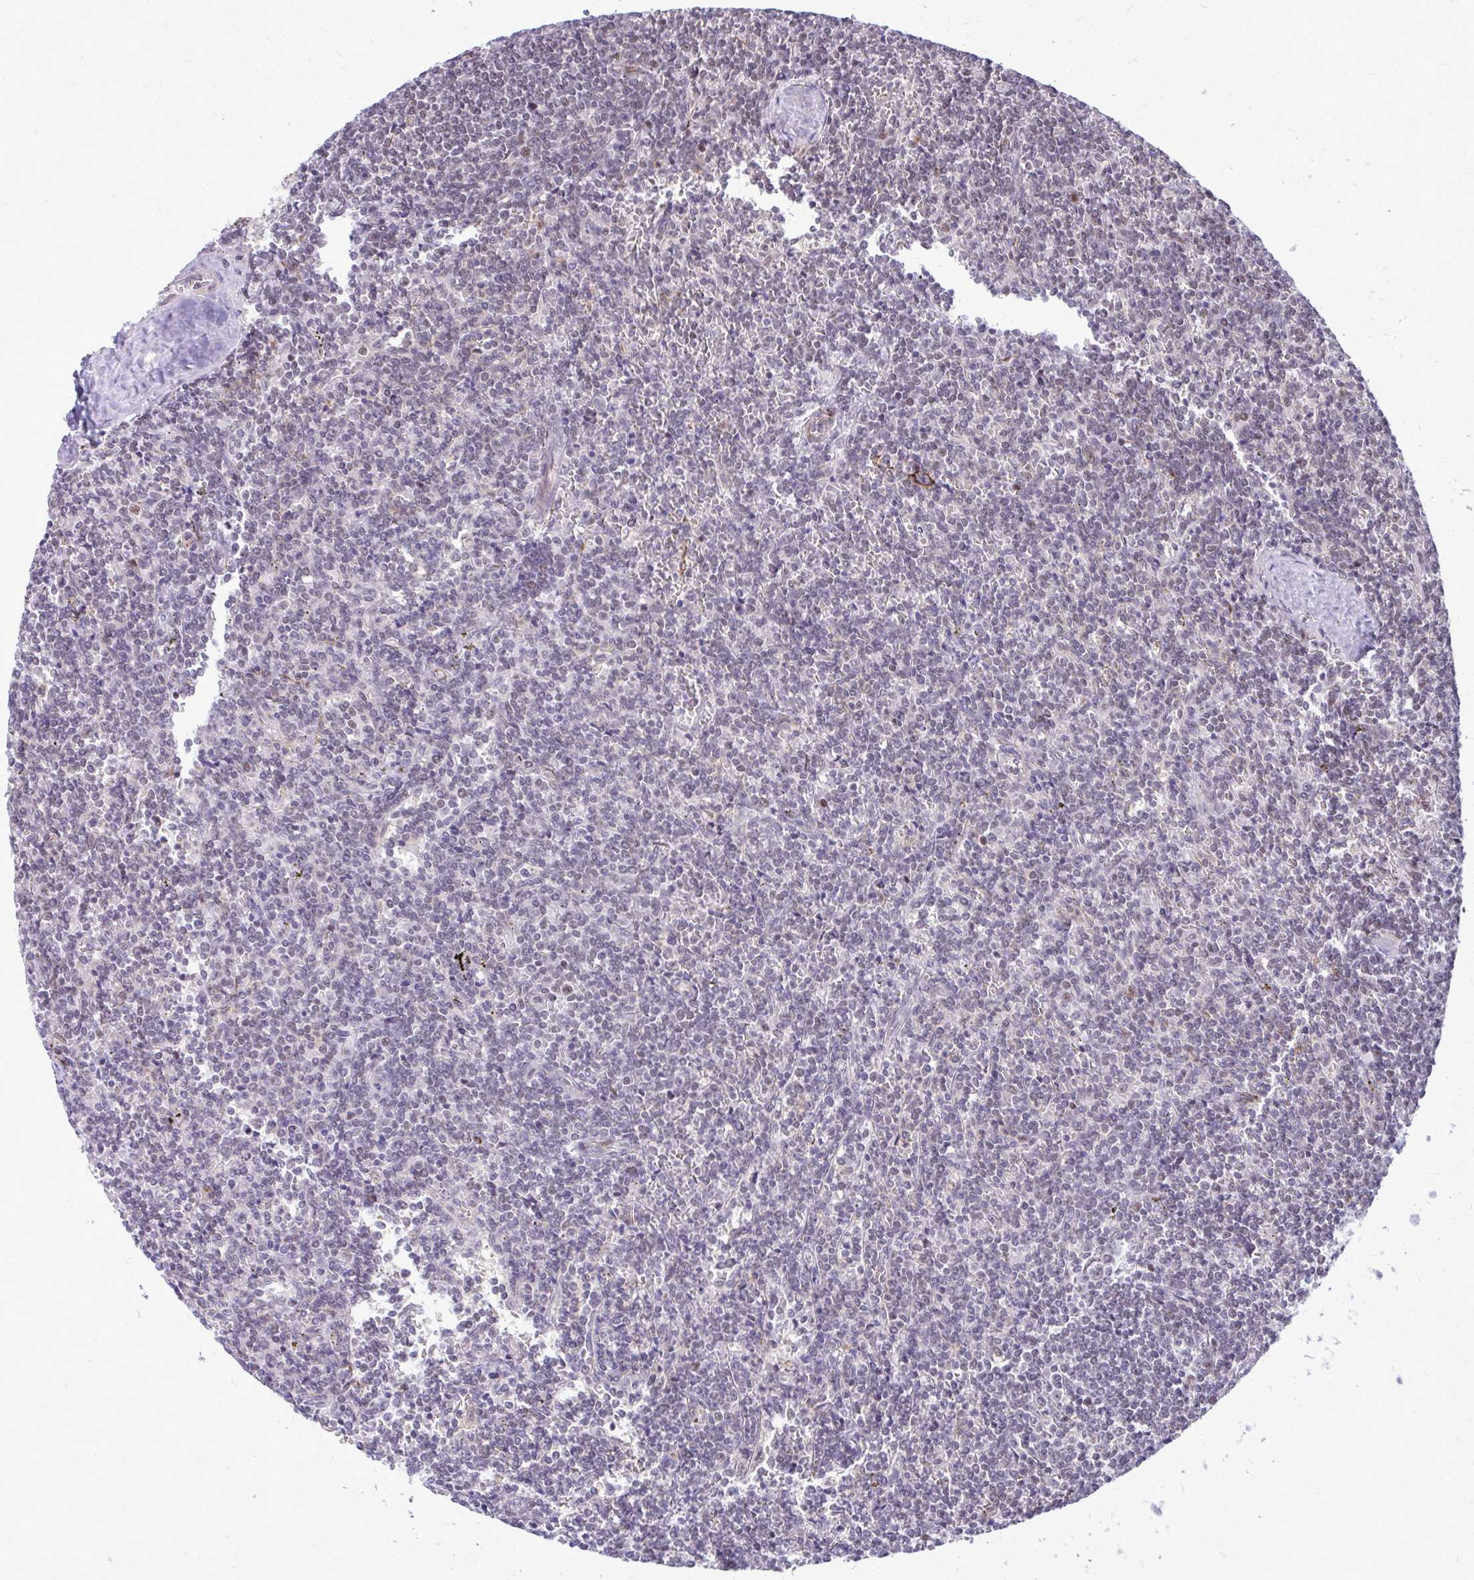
{"staining": {"intensity": "weak", "quantity": "<25%", "location": "nuclear"}, "tissue": "lymphoma", "cell_type": "Tumor cells", "image_type": "cancer", "snomed": [{"axis": "morphology", "description": "Malignant lymphoma, non-Hodgkin's type, Low grade"}, {"axis": "topography", "description": "Spleen"}], "caption": "High power microscopy photomicrograph of an IHC photomicrograph of lymphoma, revealing no significant positivity in tumor cells. (DAB immunohistochemistry with hematoxylin counter stain).", "gene": "ANKRD30B", "patient": {"sex": "male", "age": 78}}